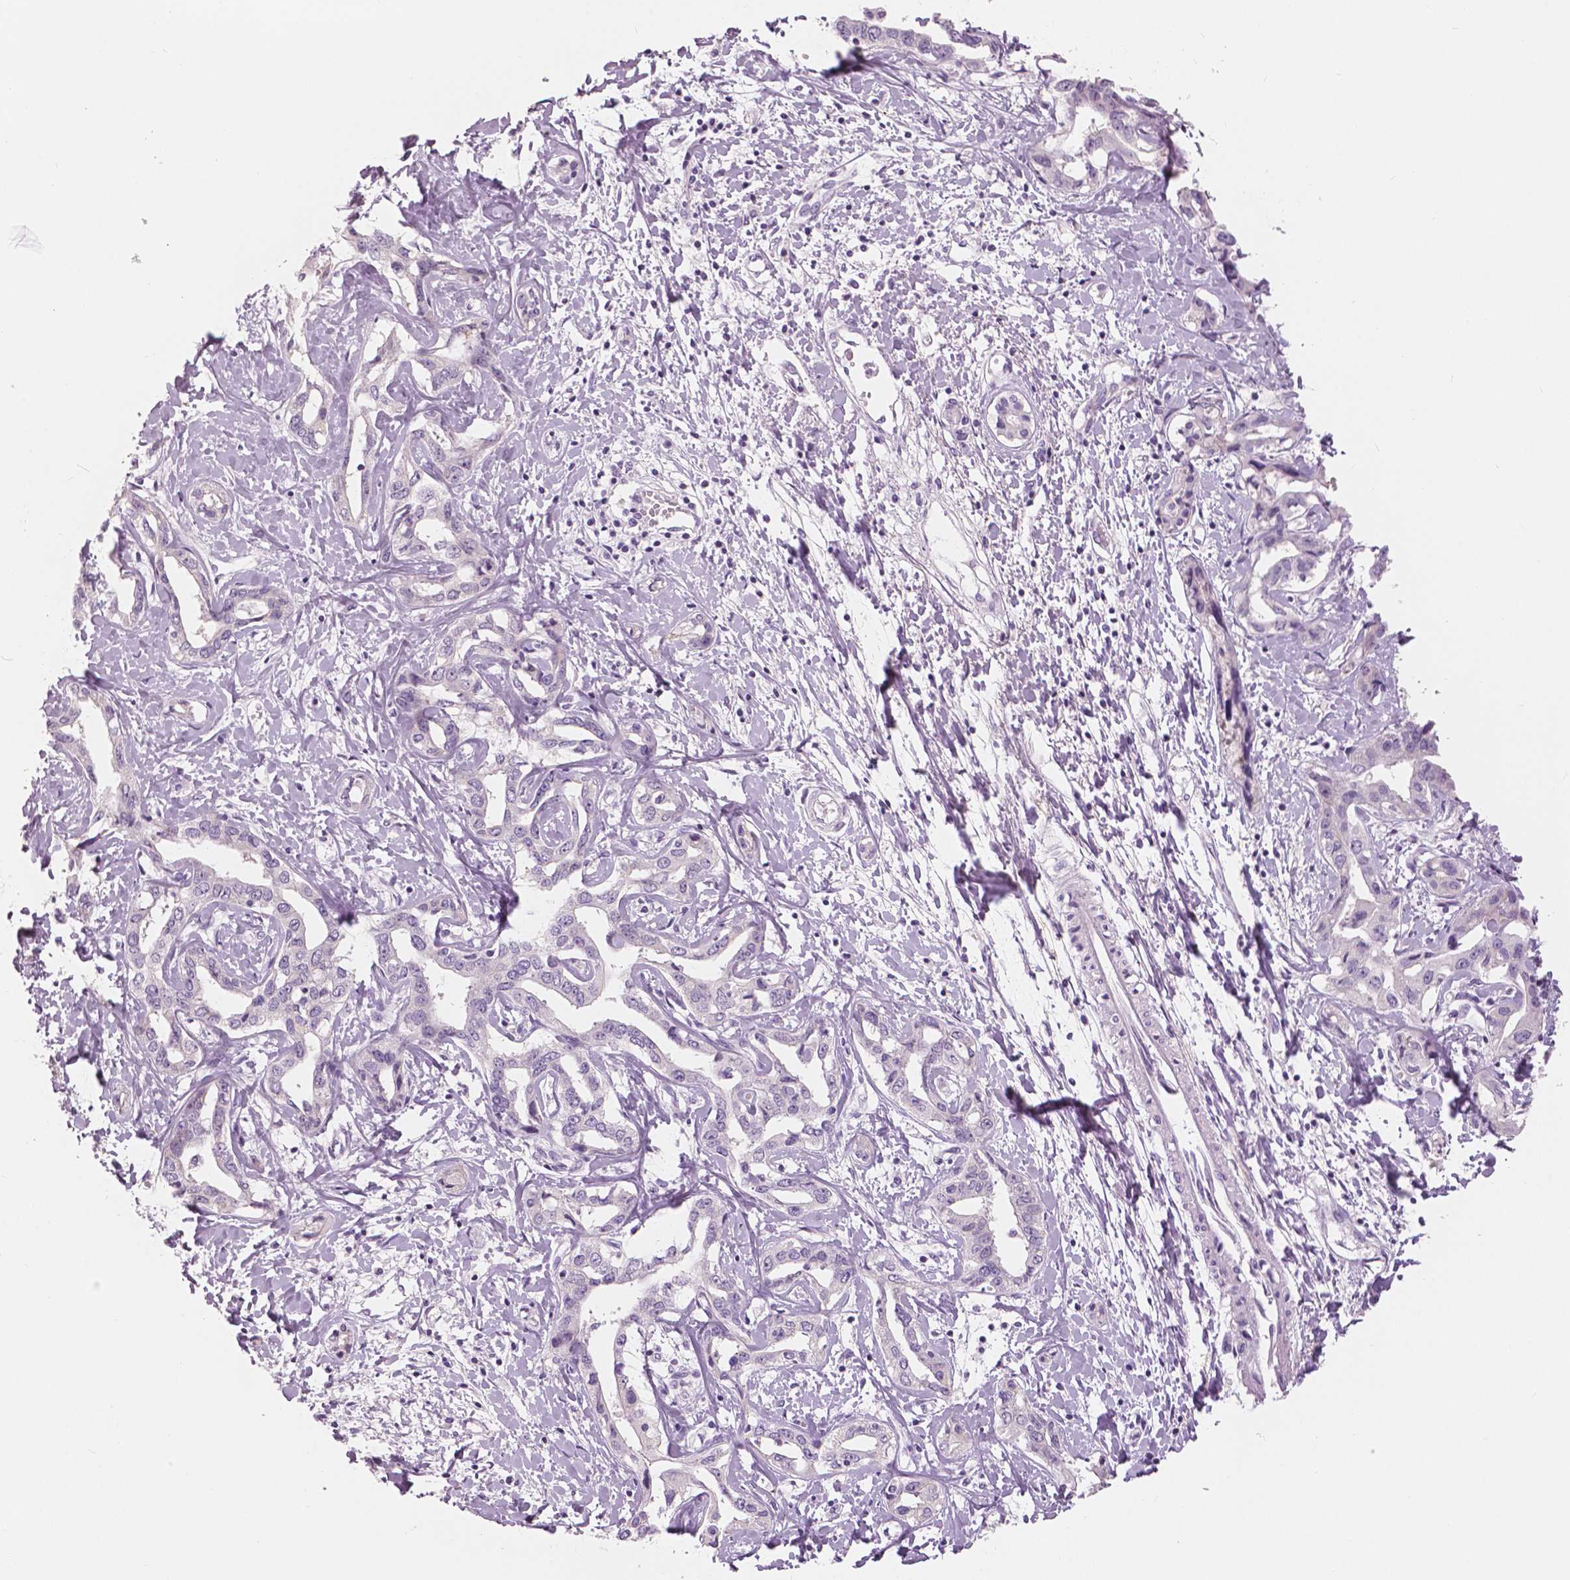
{"staining": {"intensity": "negative", "quantity": "none", "location": "none"}, "tissue": "liver cancer", "cell_type": "Tumor cells", "image_type": "cancer", "snomed": [{"axis": "morphology", "description": "Cholangiocarcinoma"}, {"axis": "topography", "description": "Liver"}], "caption": "High power microscopy micrograph of an immunohistochemistry (IHC) photomicrograph of liver cancer, revealing no significant expression in tumor cells. (Brightfield microscopy of DAB (3,3'-diaminobenzidine) immunohistochemistry at high magnification).", "gene": "SLC24A1", "patient": {"sex": "male", "age": 59}}